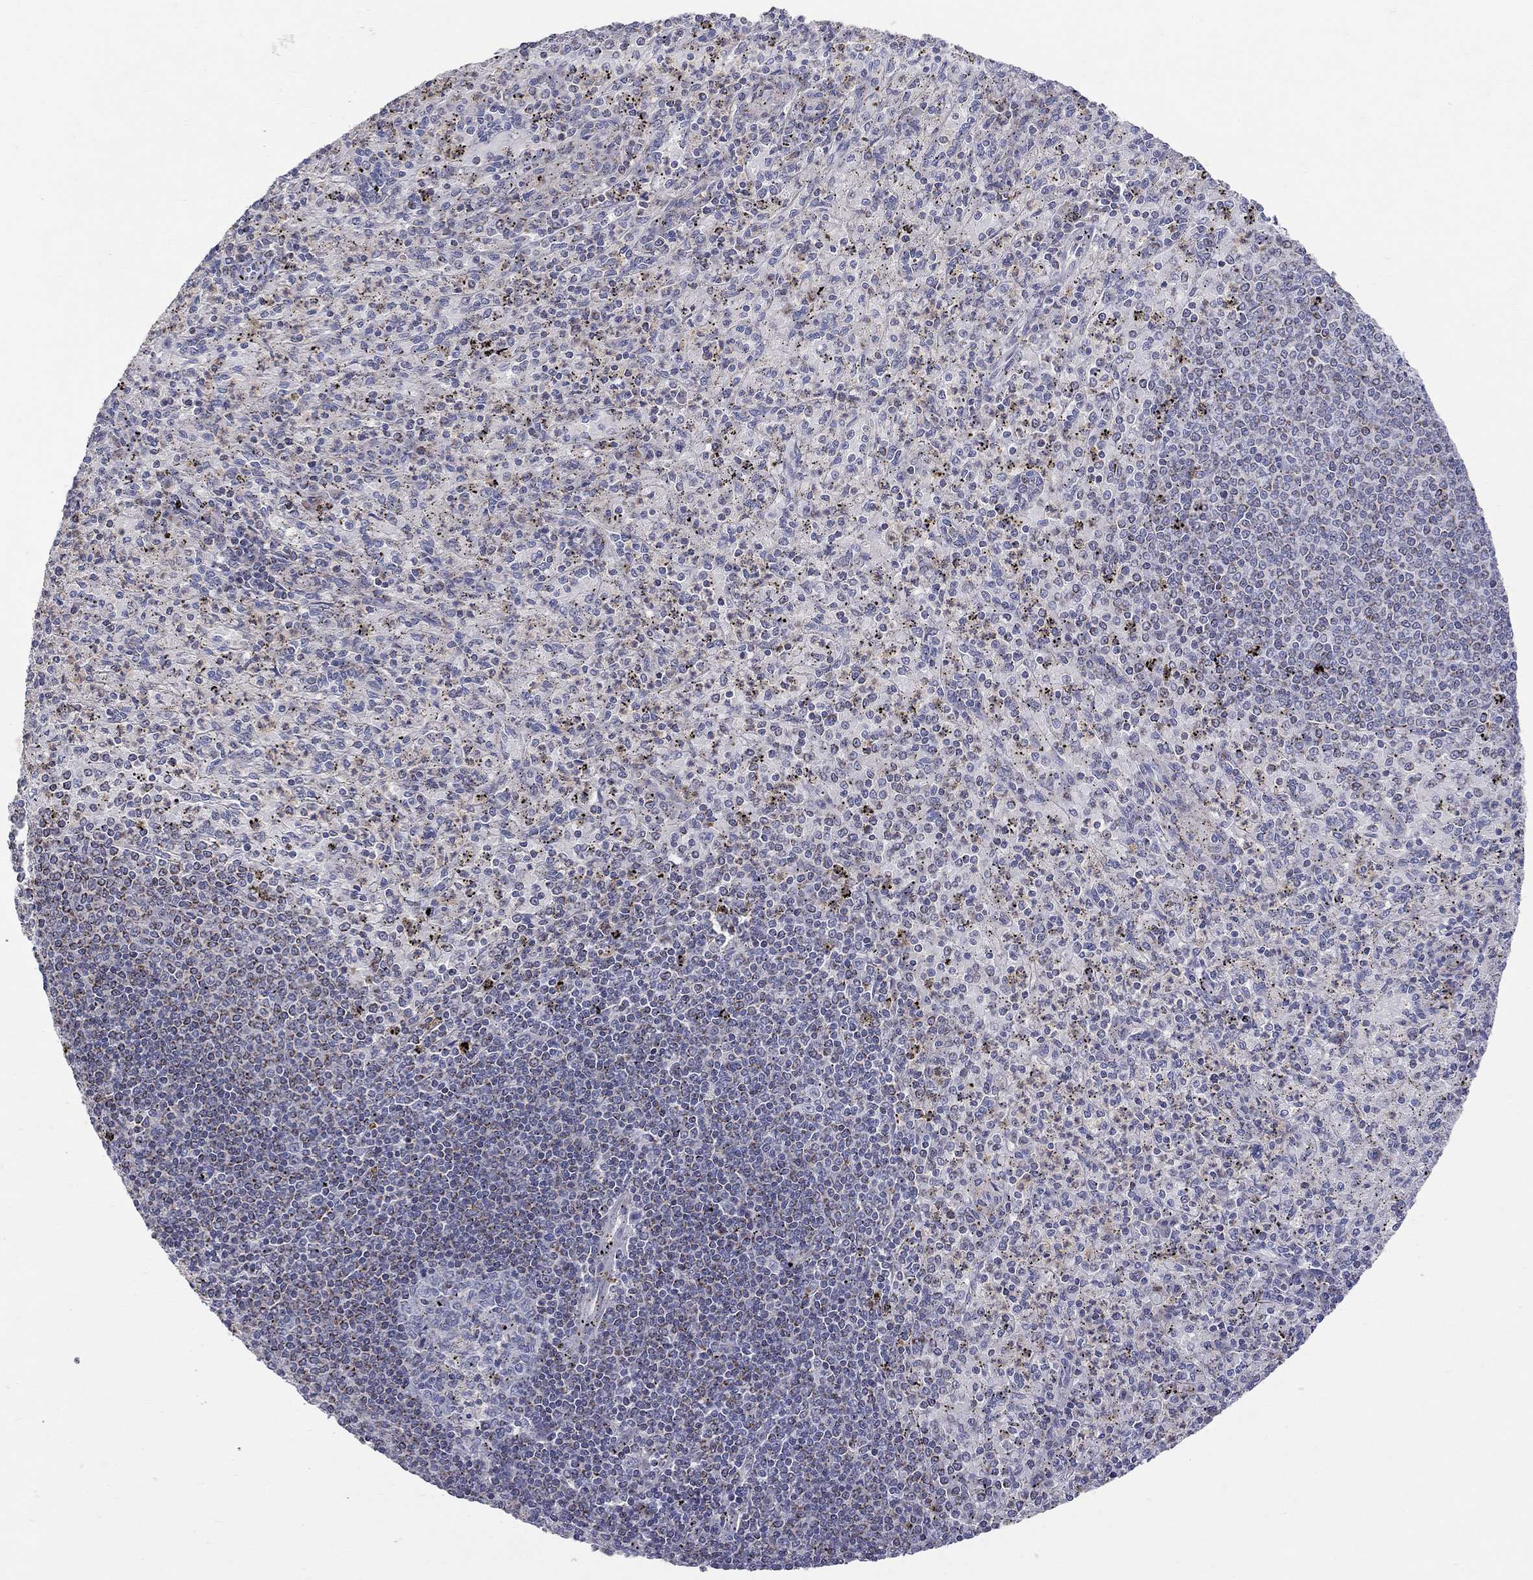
{"staining": {"intensity": "weak", "quantity": "25%-75%", "location": "cytoplasmic/membranous"}, "tissue": "spleen", "cell_type": "Cells in red pulp", "image_type": "normal", "snomed": [{"axis": "morphology", "description": "Normal tissue, NOS"}, {"axis": "topography", "description": "Spleen"}], "caption": "Immunohistochemistry image of normal human spleen stained for a protein (brown), which exhibits low levels of weak cytoplasmic/membranous expression in approximately 25%-75% of cells in red pulp.", "gene": "HMX2", "patient": {"sex": "male", "age": 60}}